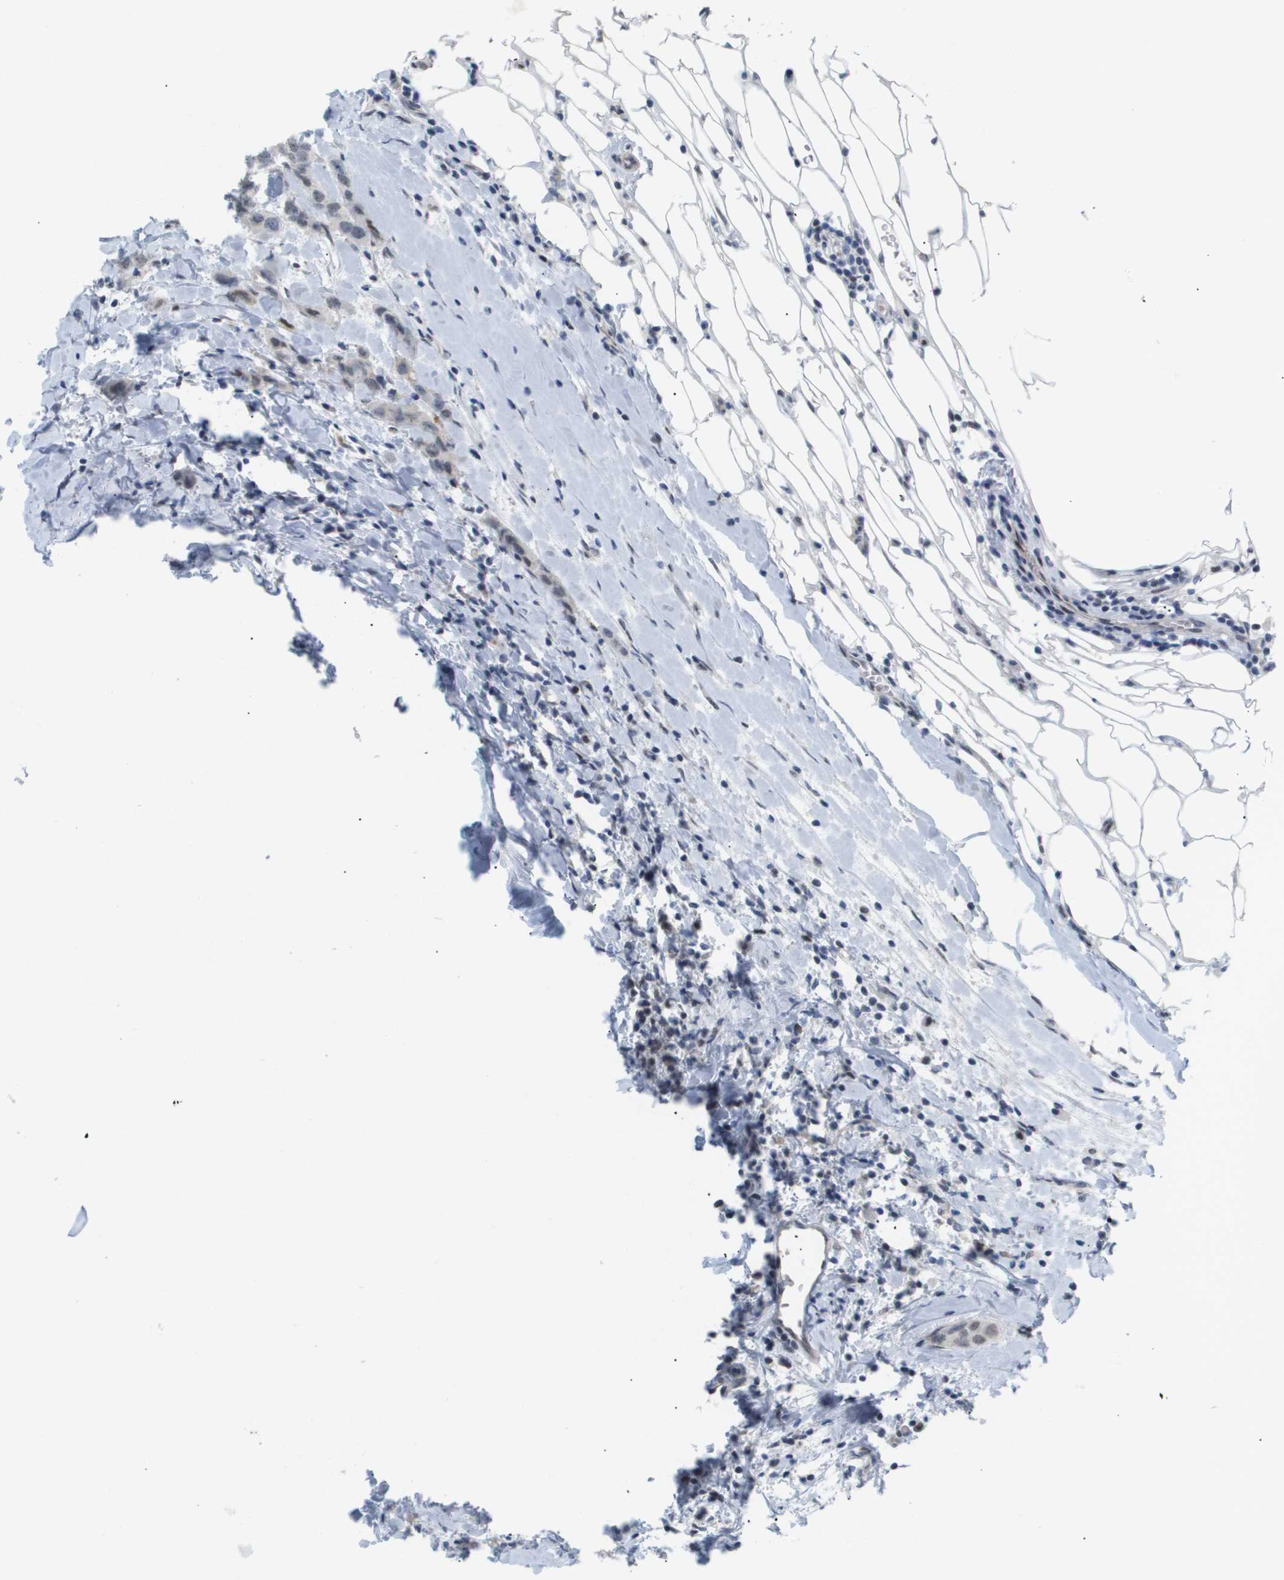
{"staining": {"intensity": "weak", "quantity": "<25%", "location": "nuclear"}, "tissue": "breast cancer", "cell_type": "Tumor cells", "image_type": "cancer", "snomed": [{"axis": "morphology", "description": "Duct carcinoma"}, {"axis": "topography", "description": "Breast"}], "caption": "This micrograph is of breast invasive ductal carcinoma stained with immunohistochemistry (IHC) to label a protein in brown with the nuclei are counter-stained blue. There is no expression in tumor cells.", "gene": "PPARD", "patient": {"sex": "female", "age": 50}}